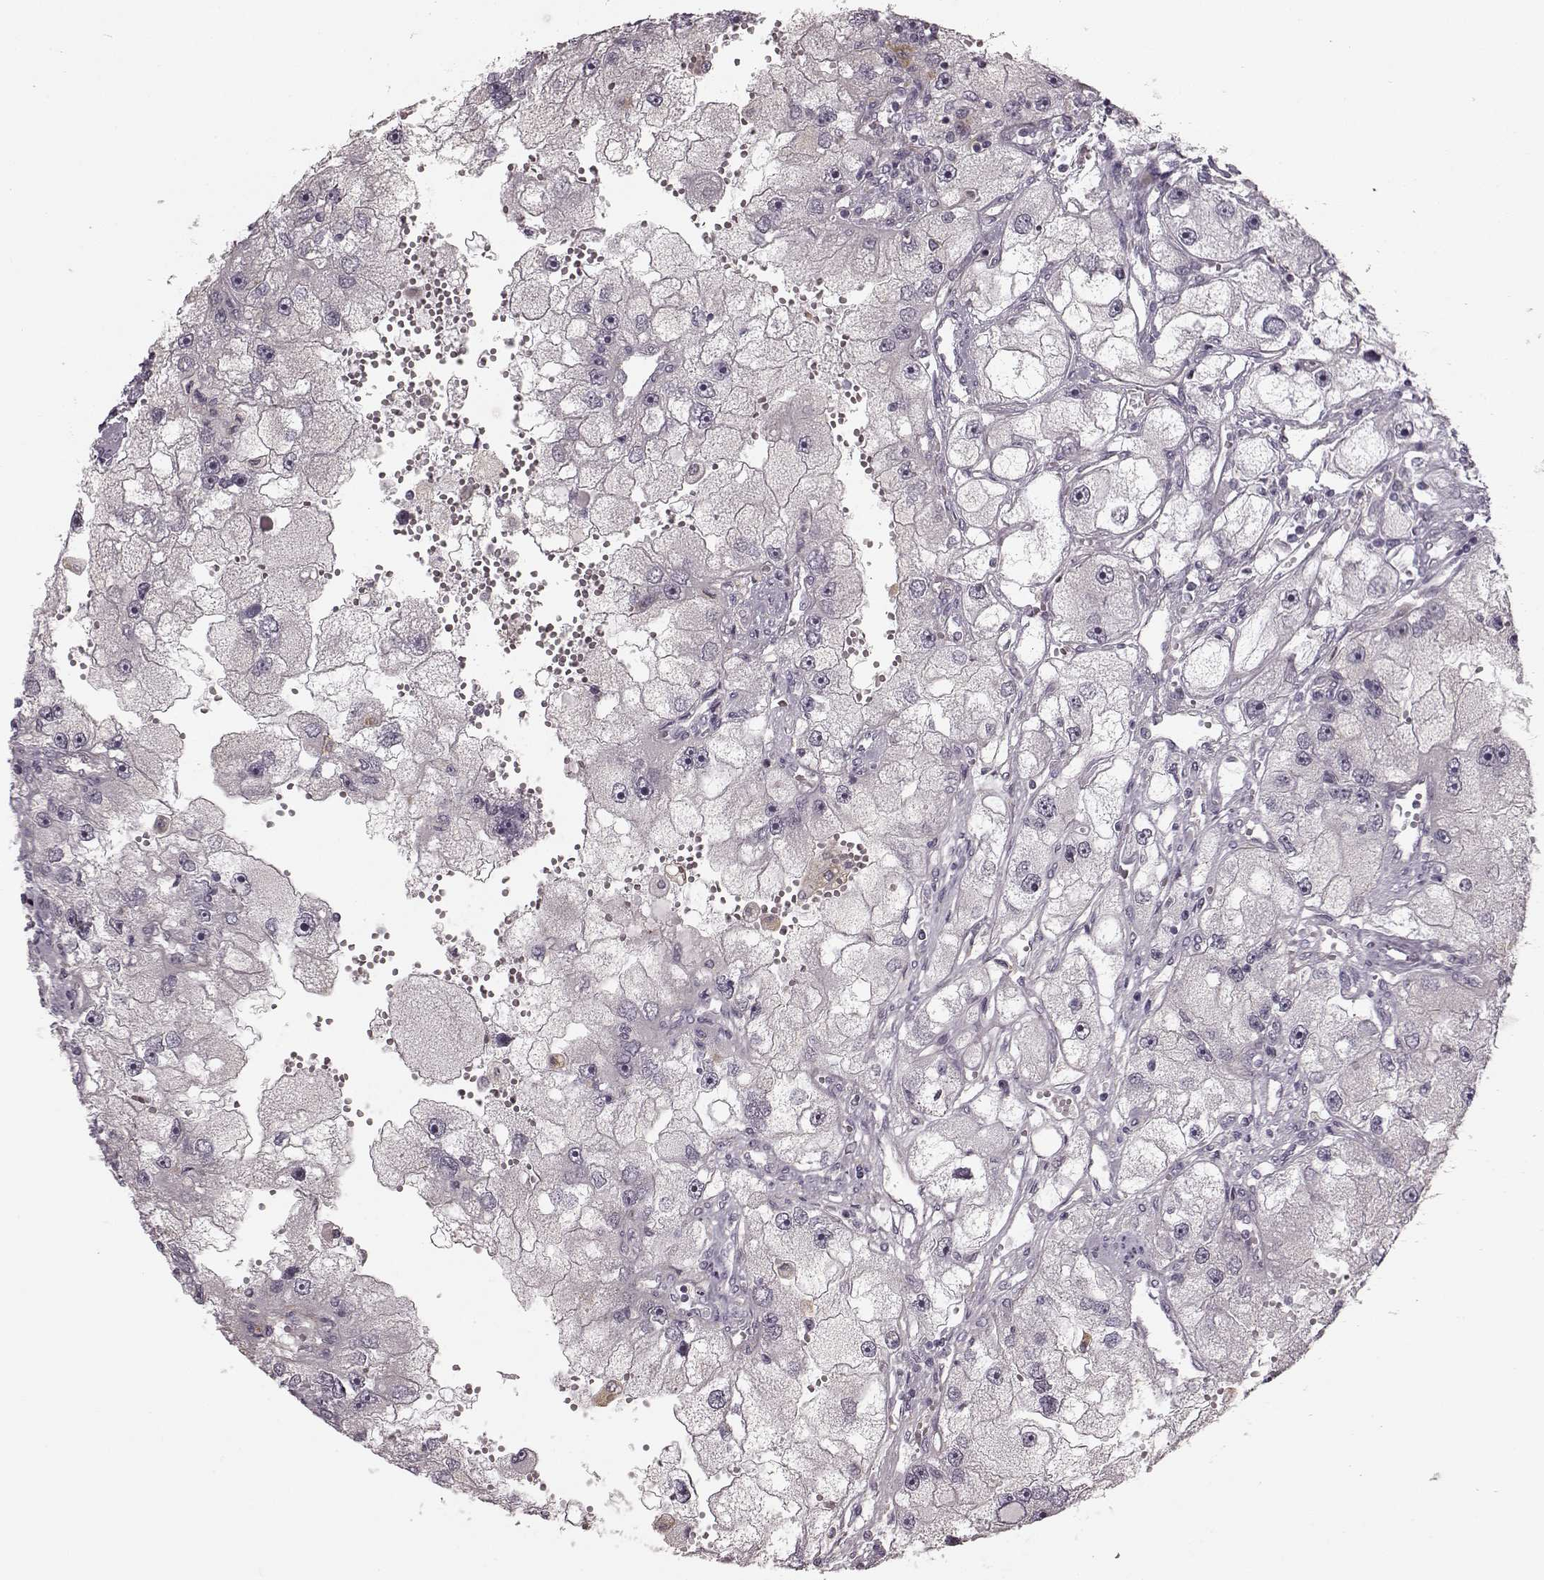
{"staining": {"intensity": "negative", "quantity": "none", "location": "none"}, "tissue": "renal cancer", "cell_type": "Tumor cells", "image_type": "cancer", "snomed": [{"axis": "morphology", "description": "Adenocarcinoma, NOS"}, {"axis": "topography", "description": "Kidney"}], "caption": "This is an immunohistochemistry (IHC) histopathology image of adenocarcinoma (renal). There is no staining in tumor cells.", "gene": "HMMR", "patient": {"sex": "male", "age": 63}}